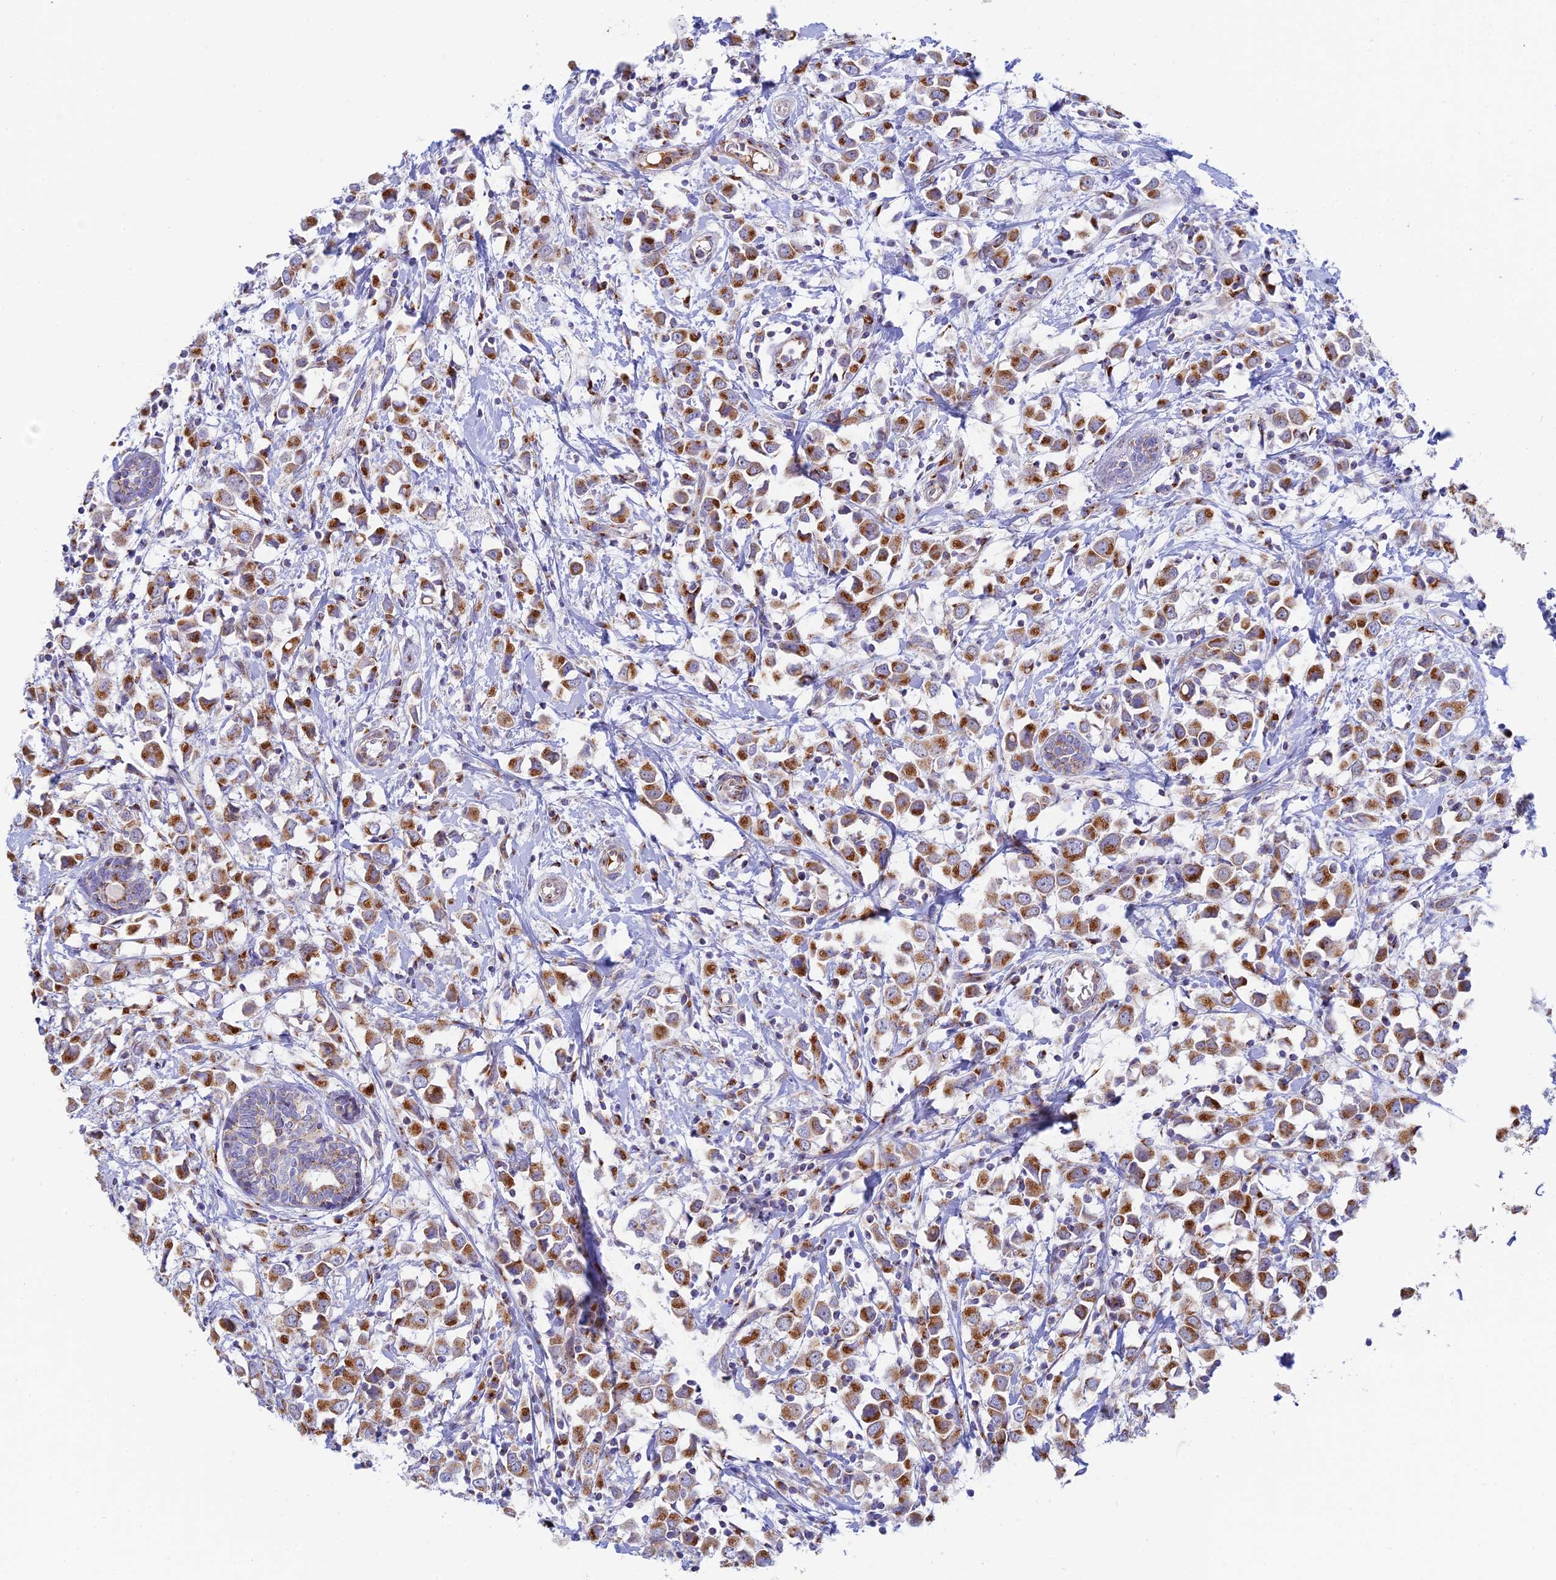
{"staining": {"intensity": "moderate", "quantity": ">75%", "location": "cytoplasmic/membranous"}, "tissue": "breast cancer", "cell_type": "Tumor cells", "image_type": "cancer", "snomed": [{"axis": "morphology", "description": "Duct carcinoma"}, {"axis": "topography", "description": "Breast"}], "caption": "Immunohistochemistry (IHC) photomicrograph of intraductal carcinoma (breast) stained for a protein (brown), which demonstrates medium levels of moderate cytoplasmic/membranous staining in approximately >75% of tumor cells.", "gene": "HS2ST1", "patient": {"sex": "female", "age": 61}}